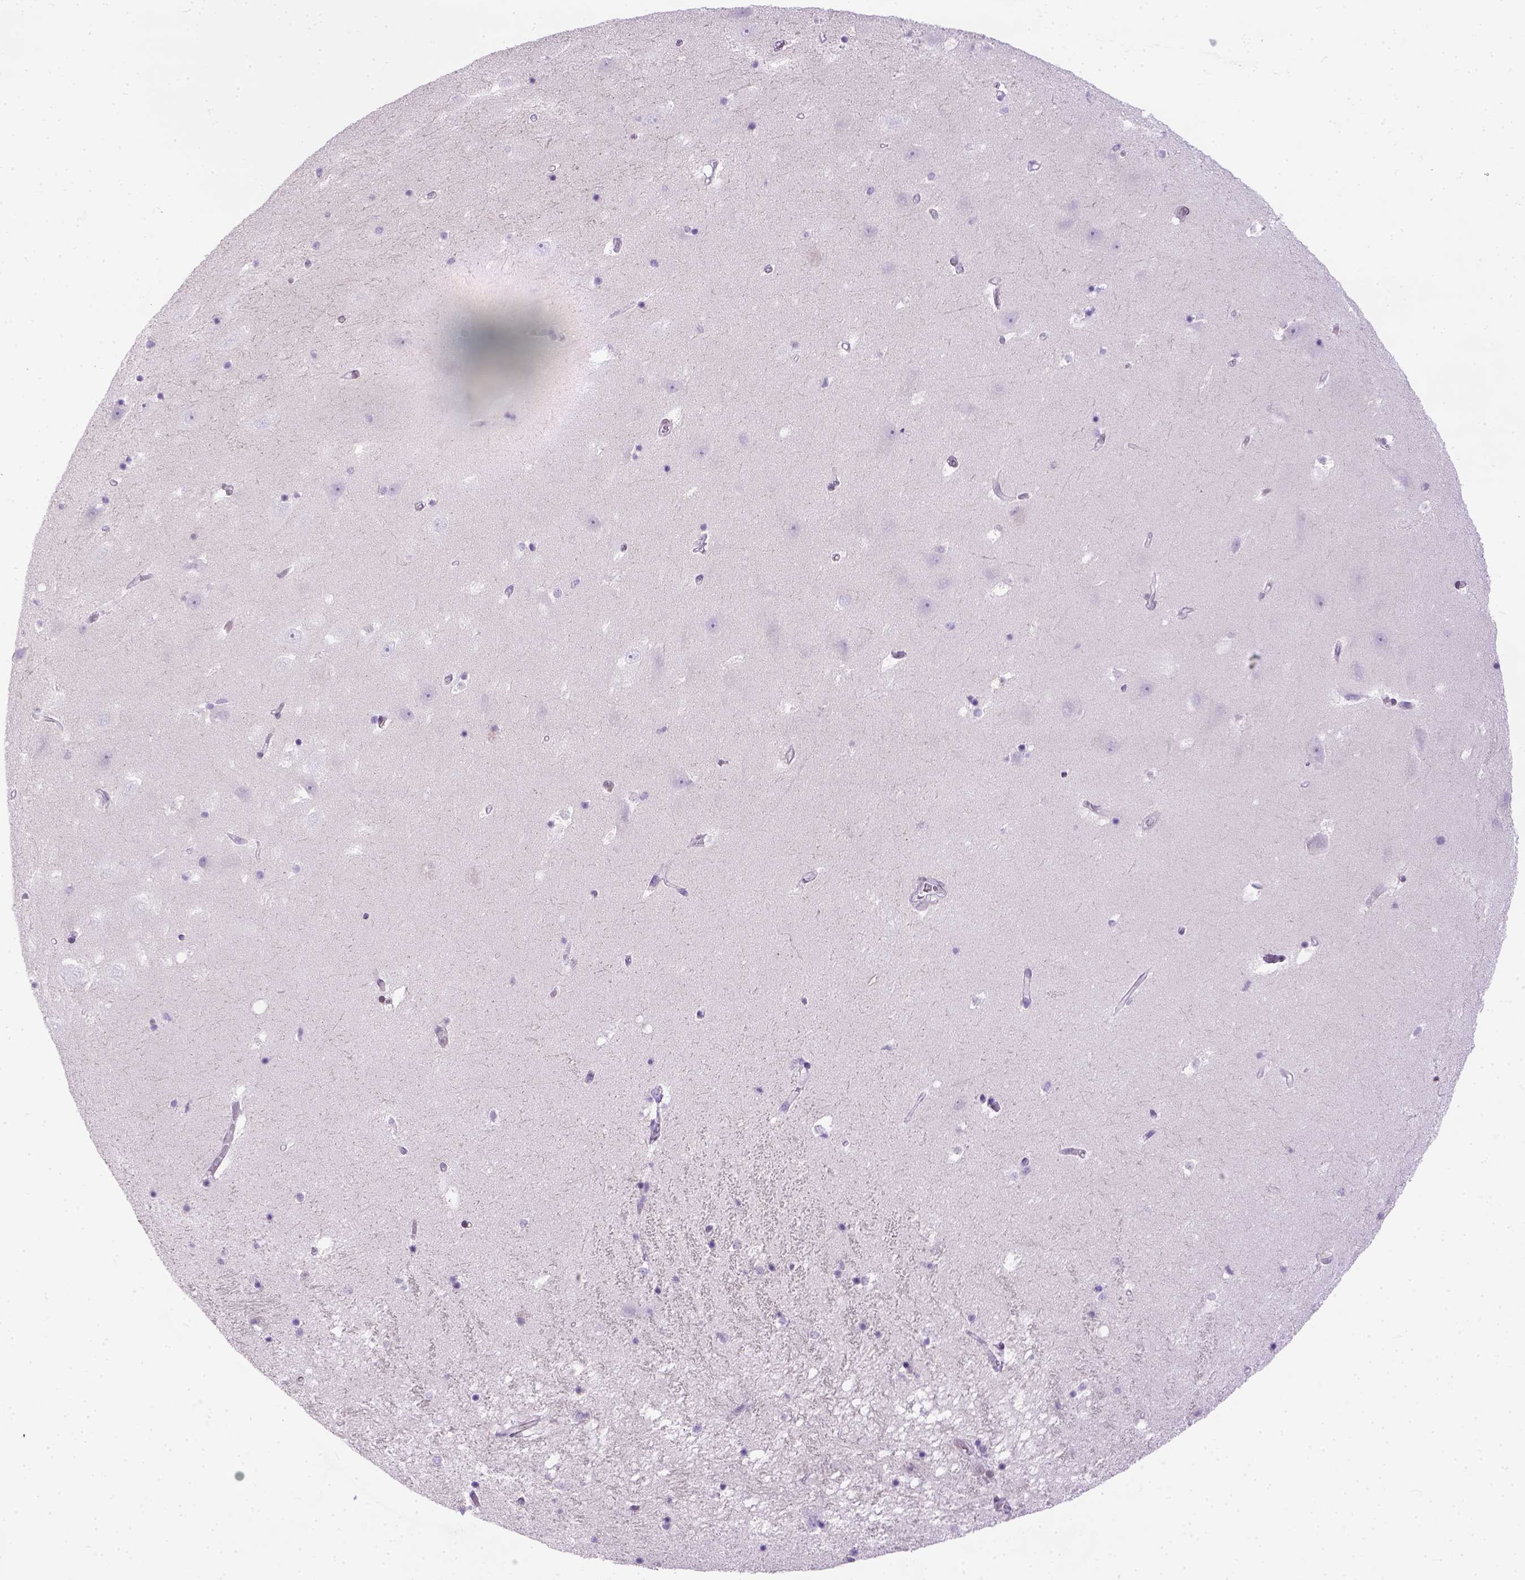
{"staining": {"intensity": "negative", "quantity": "none", "location": "none"}, "tissue": "hippocampus", "cell_type": "Glial cells", "image_type": "normal", "snomed": [{"axis": "morphology", "description": "Normal tissue, NOS"}, {"axis": "topography", "description": "Hippocampus"}], "caption": "Immunohistochemistry photomicrograph of normal hippocampus stained for a protein (brown), which demonstrates no staining in glial cells. (Brightfield microscopy of DAB immunohistochemistry (IHC) at high magnification).", "gene": "FAM184B", "patient": {"sex": "male", "age": 58}}